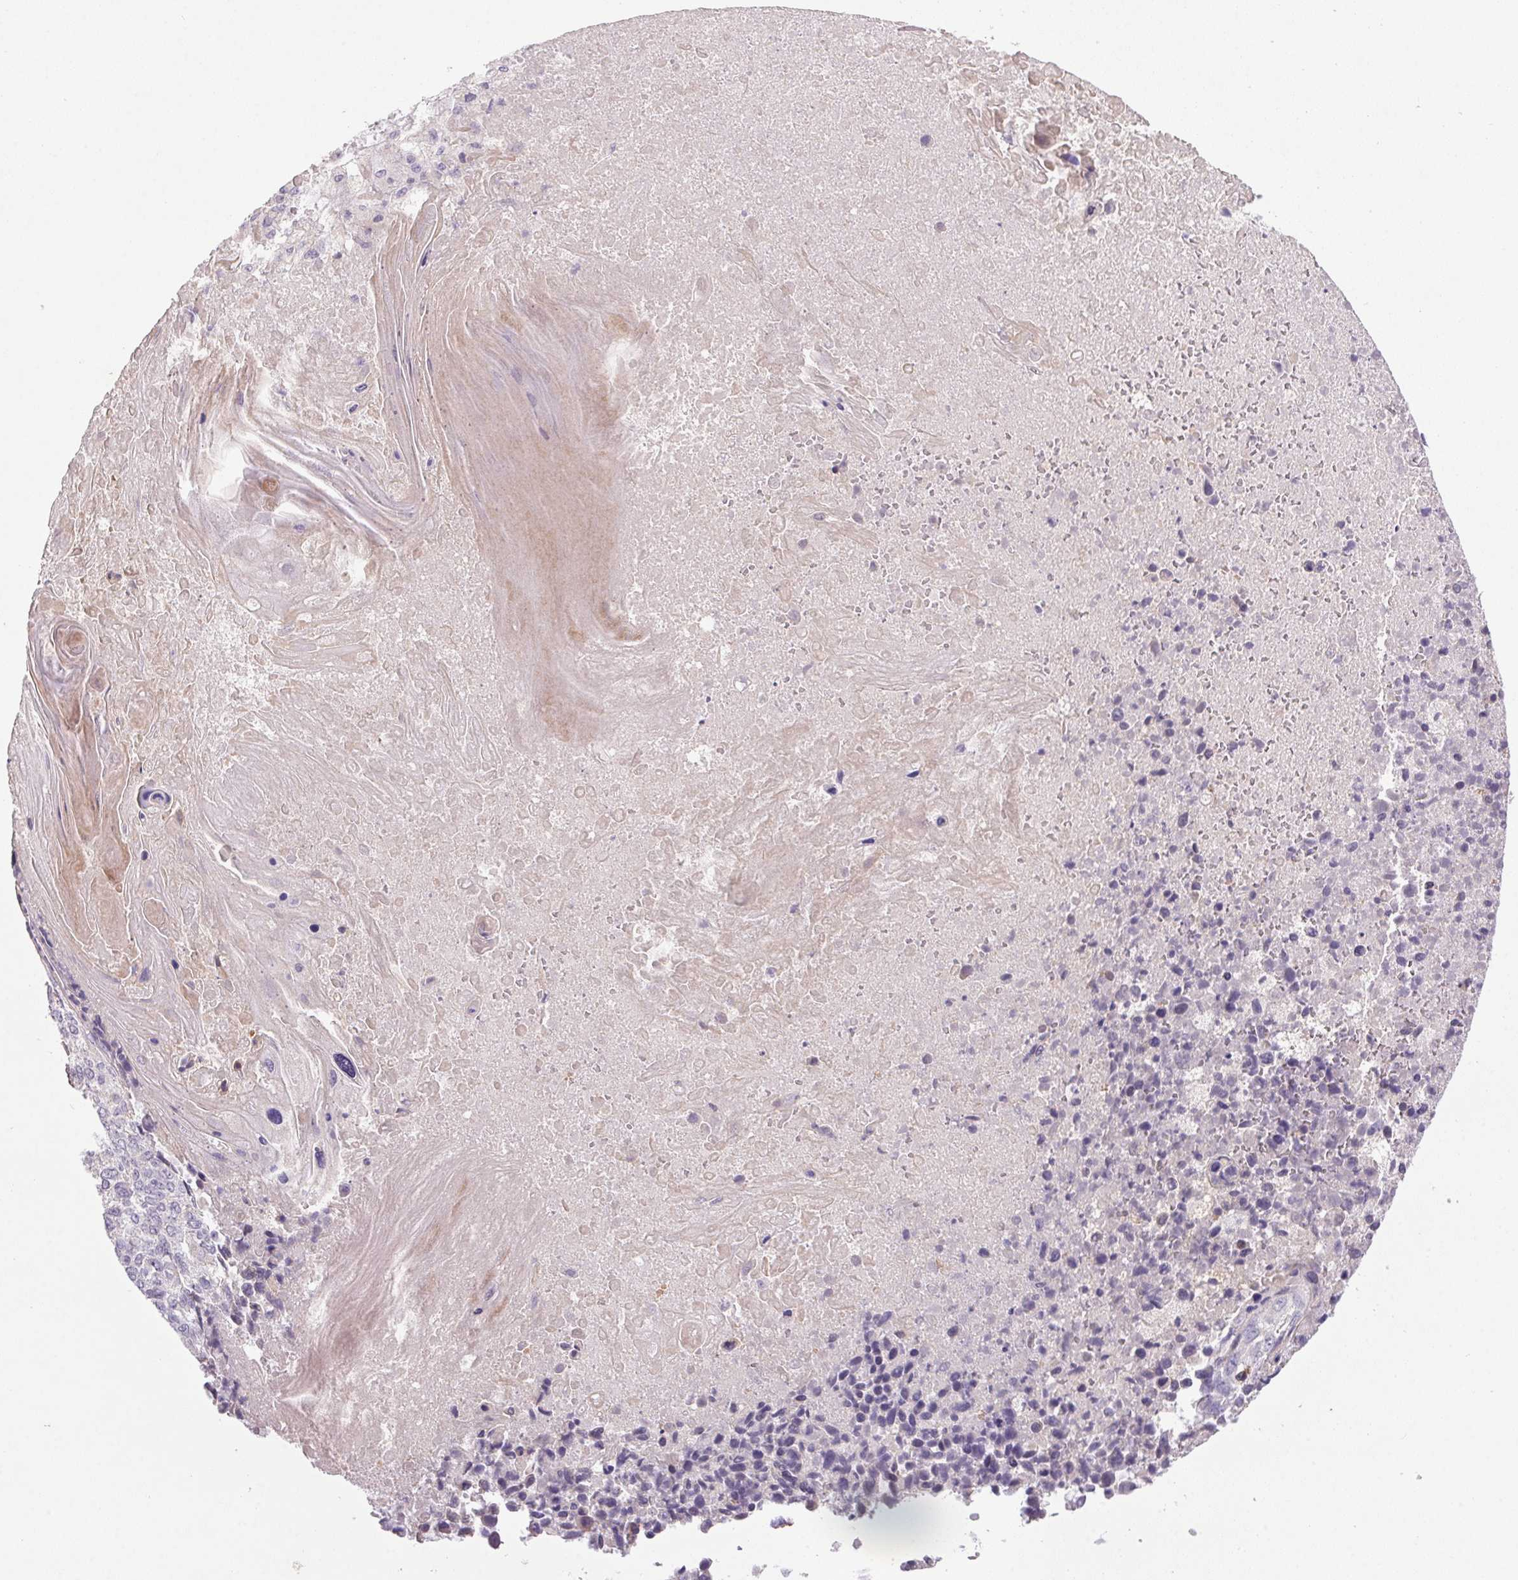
{"staining": {"intensity": "negative", "quantity": "none", "location": "none"}, "tissue": "lung cancer", "cell_type": "Tumor cells", "image_type": "cancer", "snomed": [{"axis": "morphology", "description": "Squamous cell carcinoma, NOS"}, {"axis": "topography", "description": "Lung"}], "caption": "An IHC image of squamous cell carcinoma (lung) is shown. There is no staining in tumor cells of squamous cell carcinoma (lung).", "gene": "APOC4", "patient": {"sex": "male", "age": 73}}